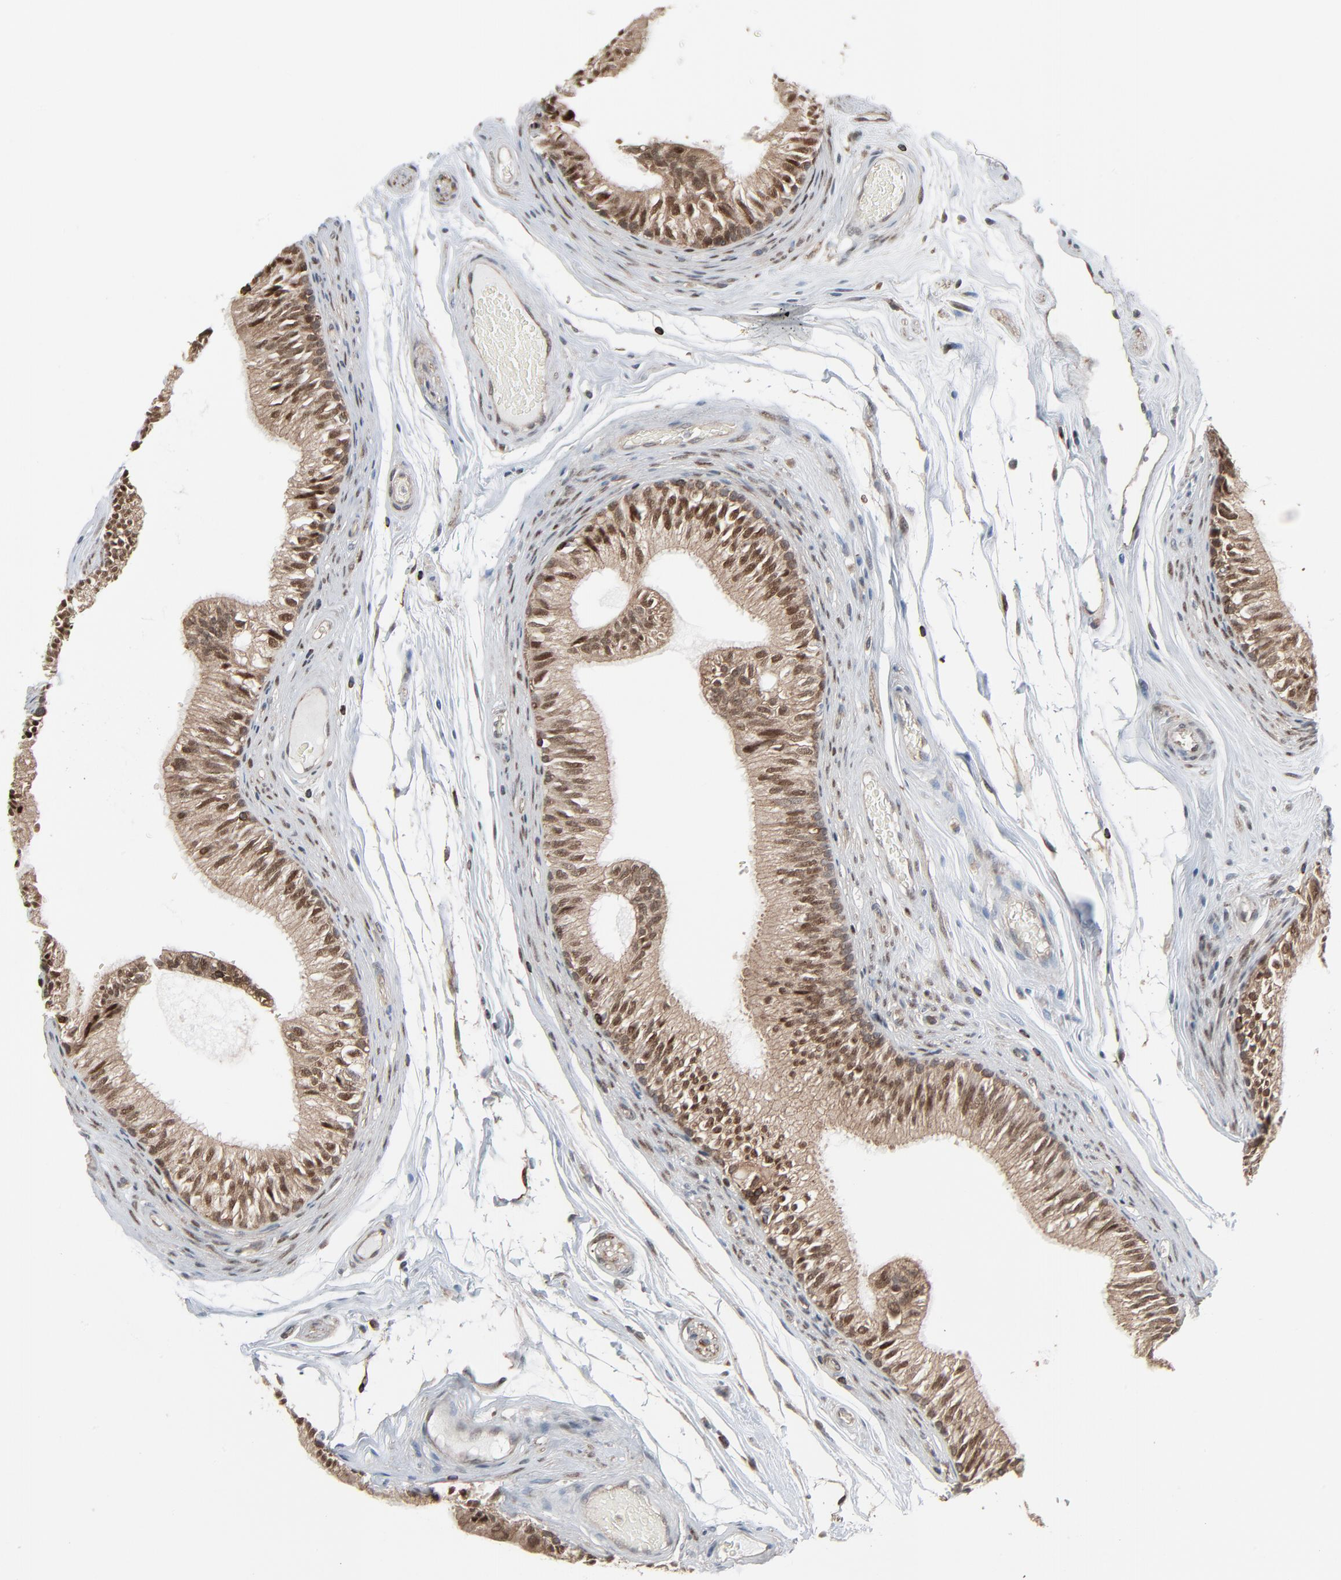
{"staining": {"intensity": "moderate", "quantity": ">75%", "location": "cytoplasmic/membranous,nuclear"}, "tissue": "epididymis", "cell_type": "Glandular cells", "image_type": "normal", "snomed": [{"axis": "morphology", "description": "Normal tissue, NOS"}, {"axis": "topography", "description": "Testis"}, {"axis": "topography", "description": "Epididymis"}], "caption": "Human epididymis stained for a protein (brown) shows moderate cytoplasmic/membranous,nuclear positive staining in approximately >75% of glandular cells.", "gene": "OPTN", "patient": {"sex": "male", "age": 36}}